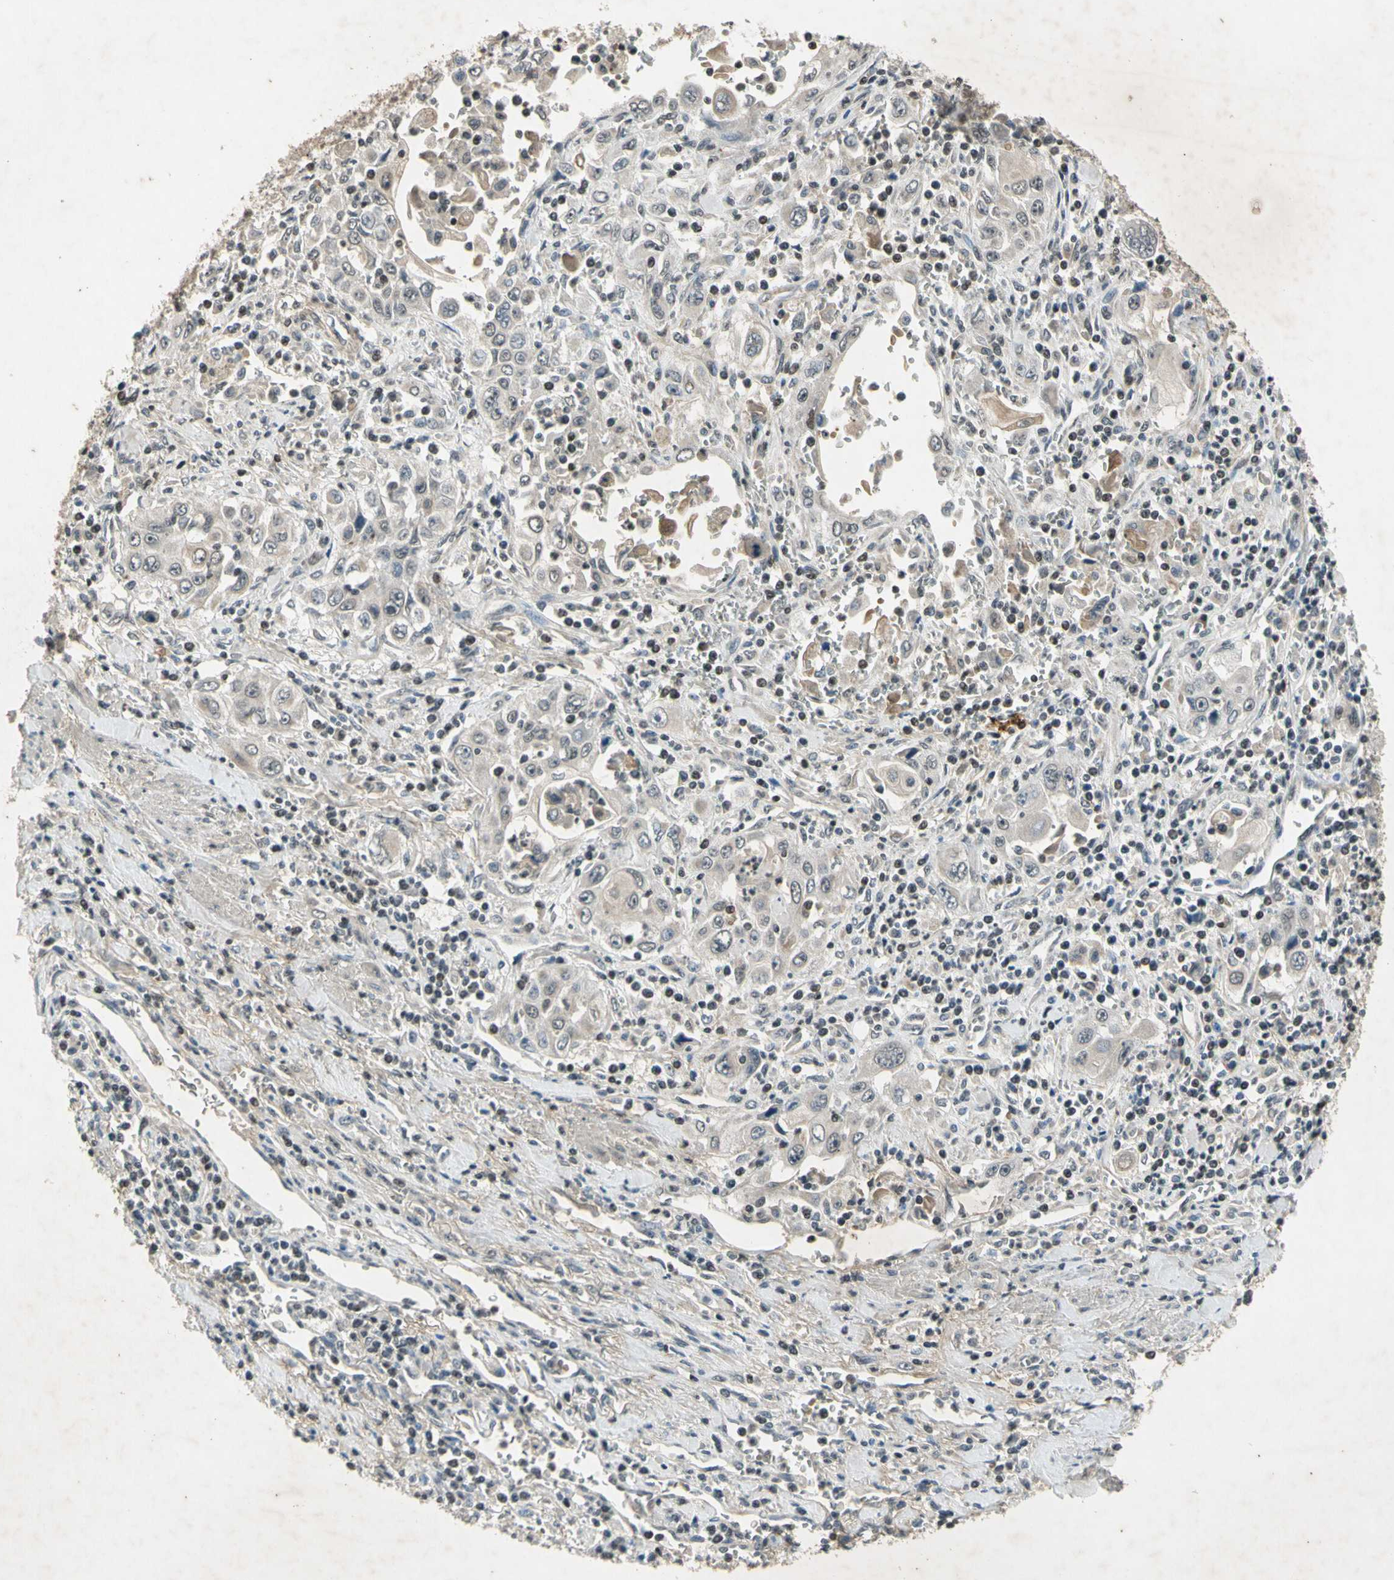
{"staining": {"intensity": "weak", "quantity": "25%-75%", "location": "cytoplasmic/membranous"}, "tissue": "pancreatic cancer", "cell_type": "Tumor cells", "image_type": "cancer", "snomed": [{"axis": "morphology", "description": "Adenocarcinoma, NOS"}, {"axis": "topography", "description": "Pancreas"}], "caption": "A brown stain labels weak cytoplasmic/membranous positivity of a protein in human adenocarcinoma (pancreatic) tumor cells. (DAB = brown stain, brightfield microscopy at high magnification).", "gene": "EFNB2", "patient": {"sex": "male", "age": 70}}